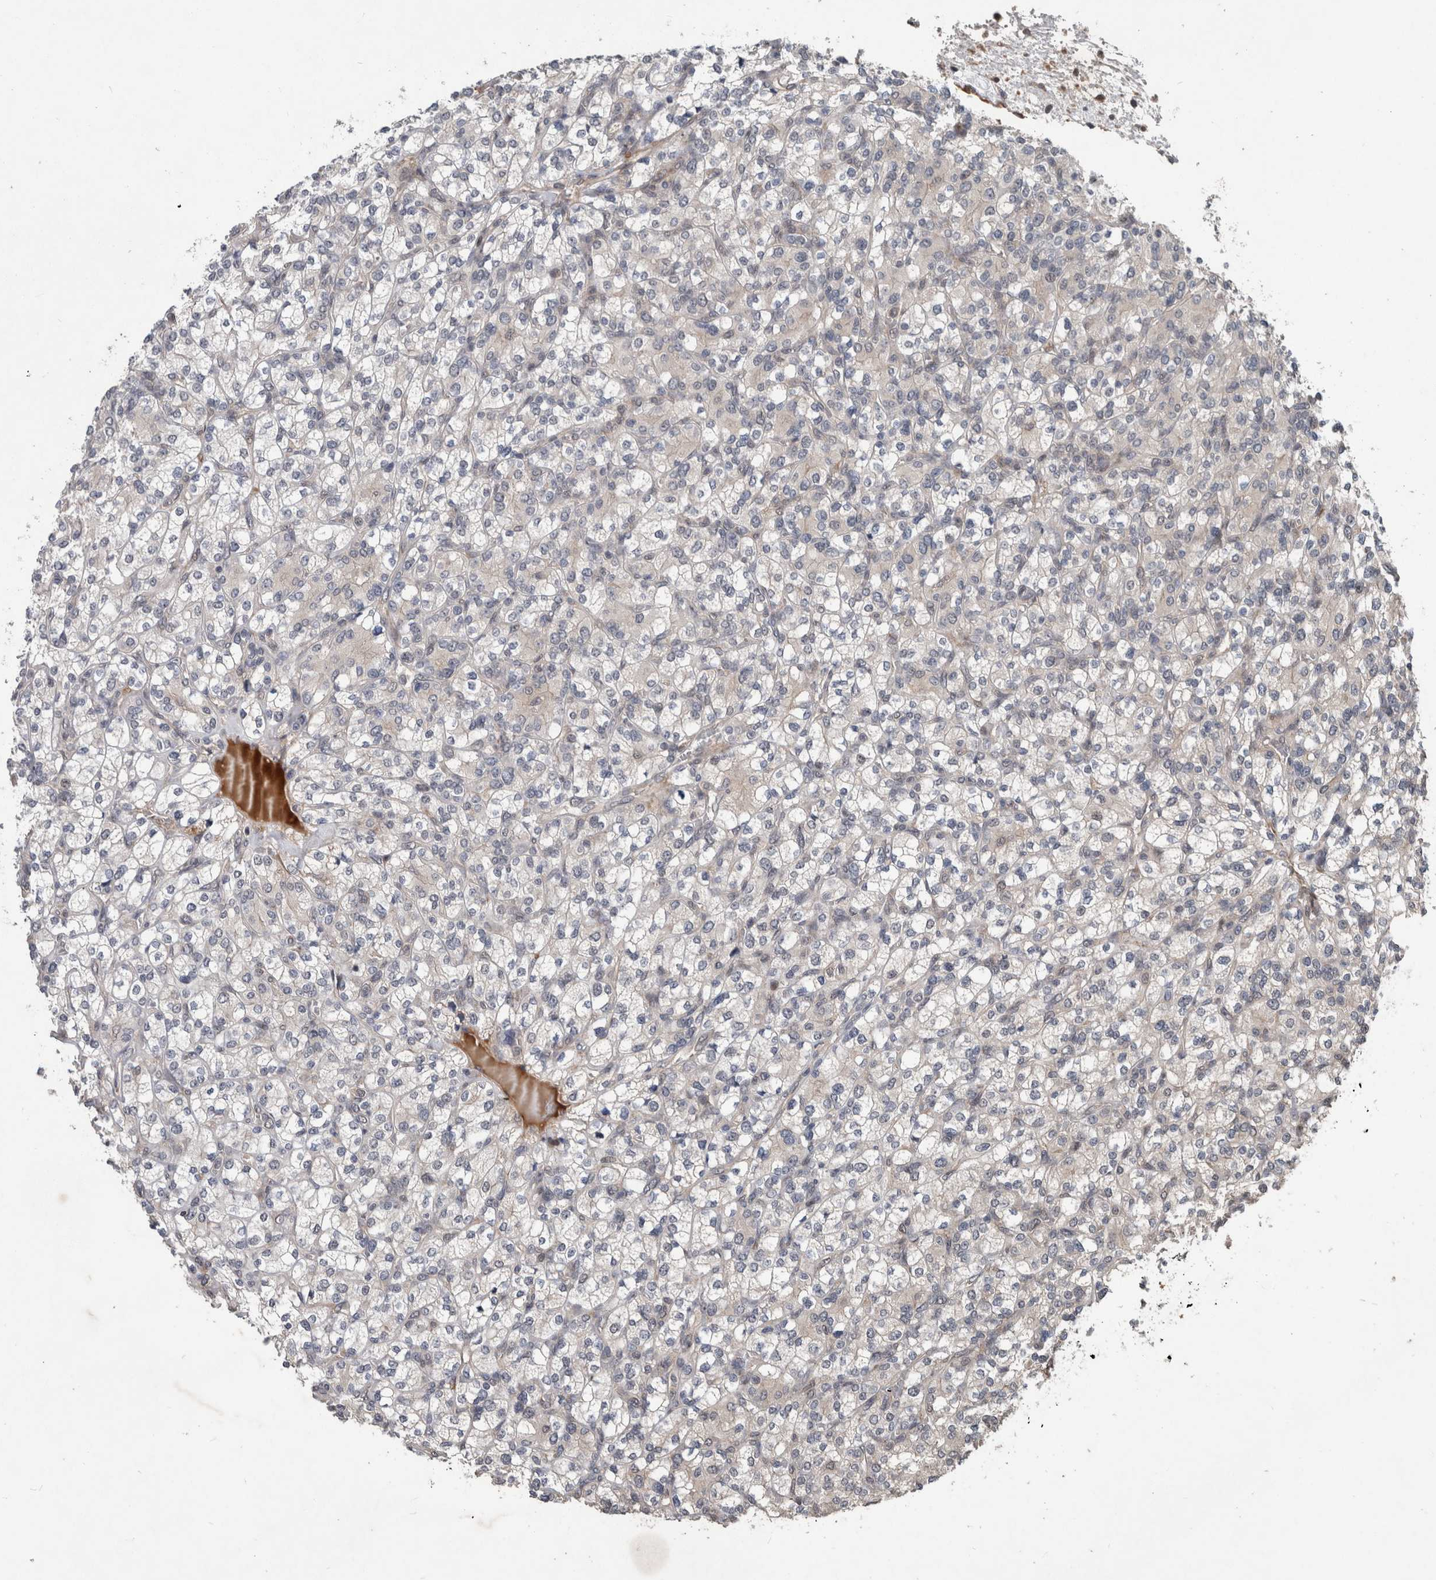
{"staining": {"intensity": "negative", "quantity": "none", "location": "none"}, "tissue": "renal cancer", "cell_type": "Tumor cells", "image_type": "cancer", "snomed": [{"axis": "morphology", "description": "Adenocarcinoma, NOS"}, {"axis": "topography", "description": "Kidney"}], "caption": "This is an immunohistochemistry photomicrograph of adenocarcinoma (renal). There is no staining in tumor cells.", "gene": "GIMAP6", "patient": {"sex": "male", "age": 77}}